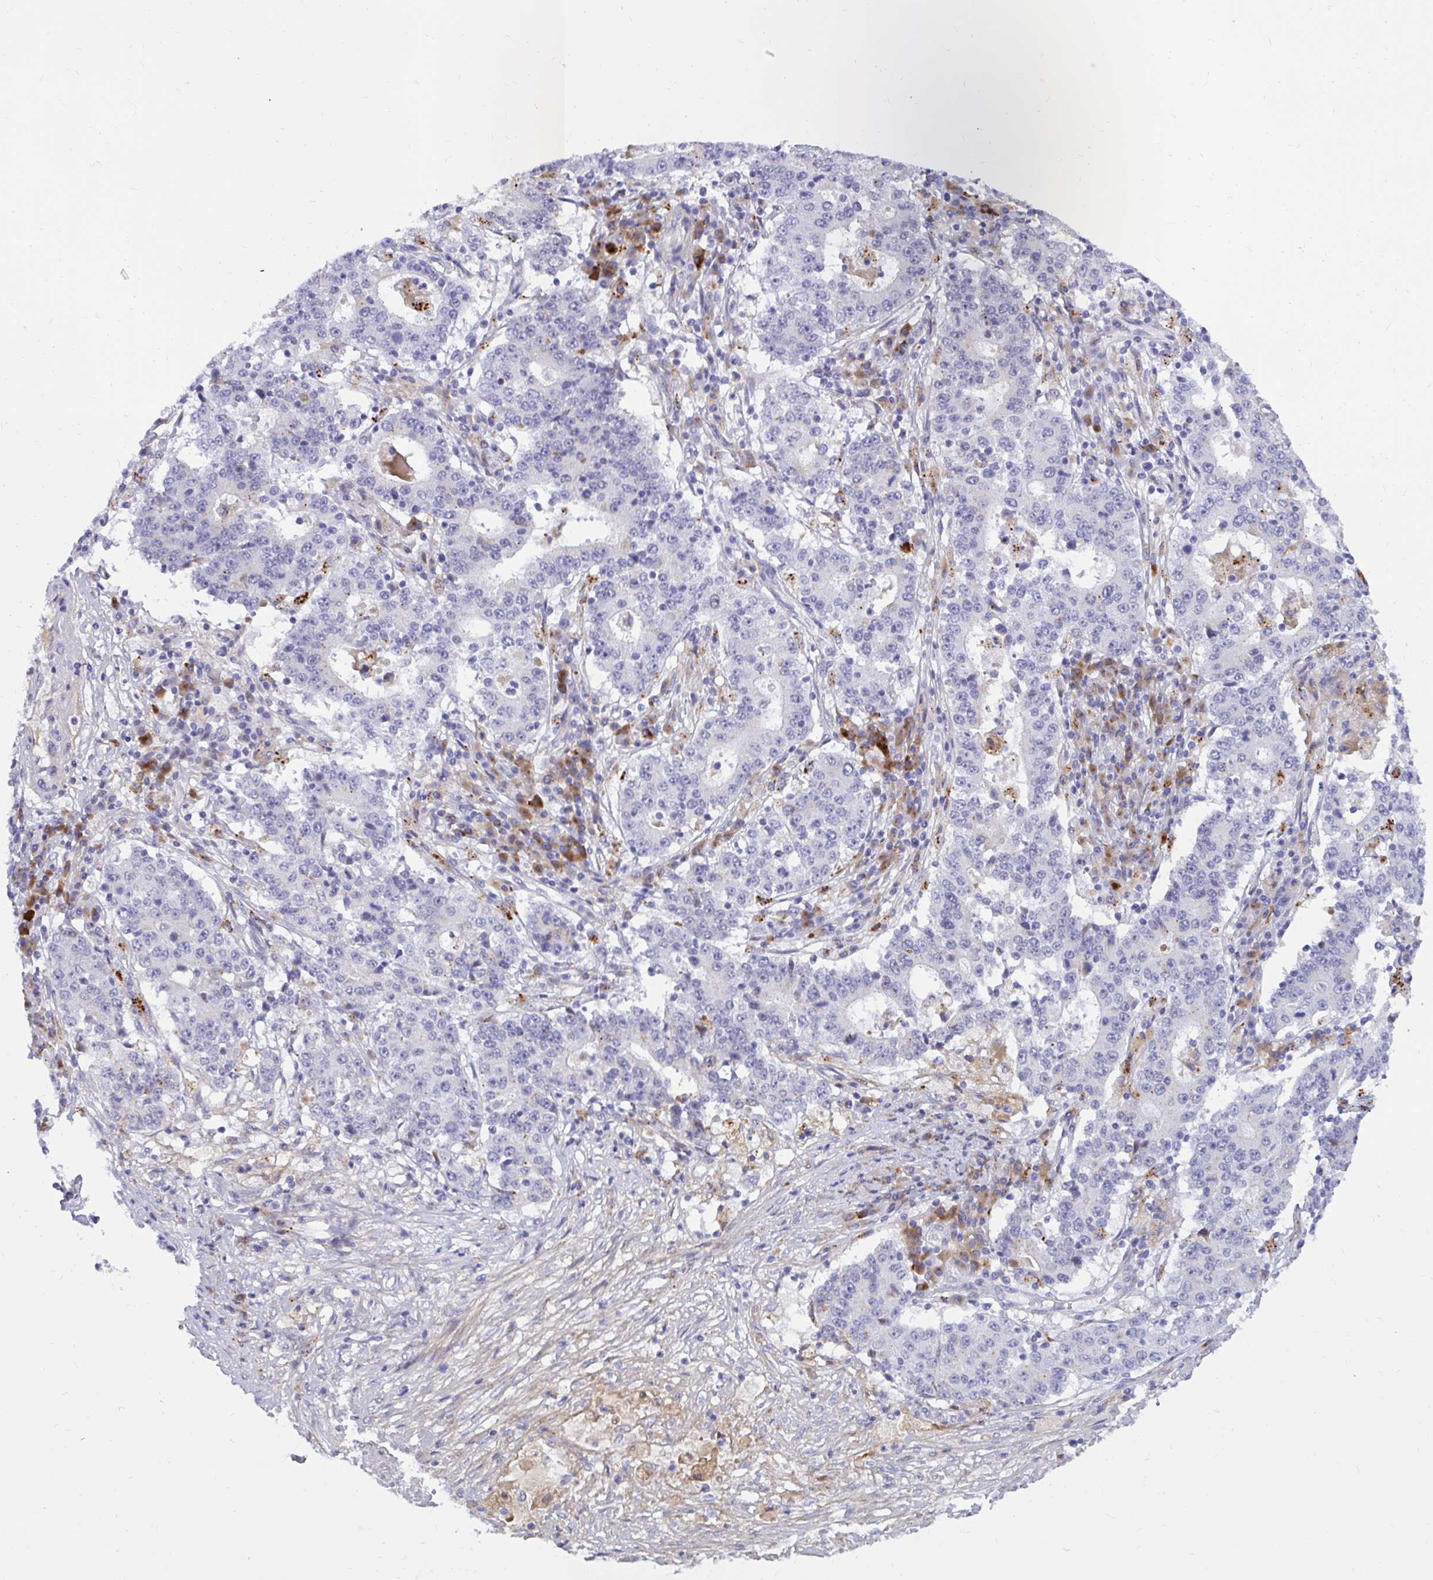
{"staining": {"intensity": "negative", "quantity": "none", "location": "none"}, "tissue": "stomach cancer", "cell_type": "Tumor cells", "image_type": "cancer", "snomed": [{"axis": "morphology", "description": "Adenocarcinoma, NOS"}, {"axis": "topography", "description": "Stomach"}], "caption": "IHC photomicrograph of neoplastic tissue: human stomach adenocarcinoma stained with DAB (3,3'-diaminobenzidine) demonstrates no significant protein expression in tumor cells.", "gene": "FAM219B", "patient": {"sex": "male", "age": 59}}